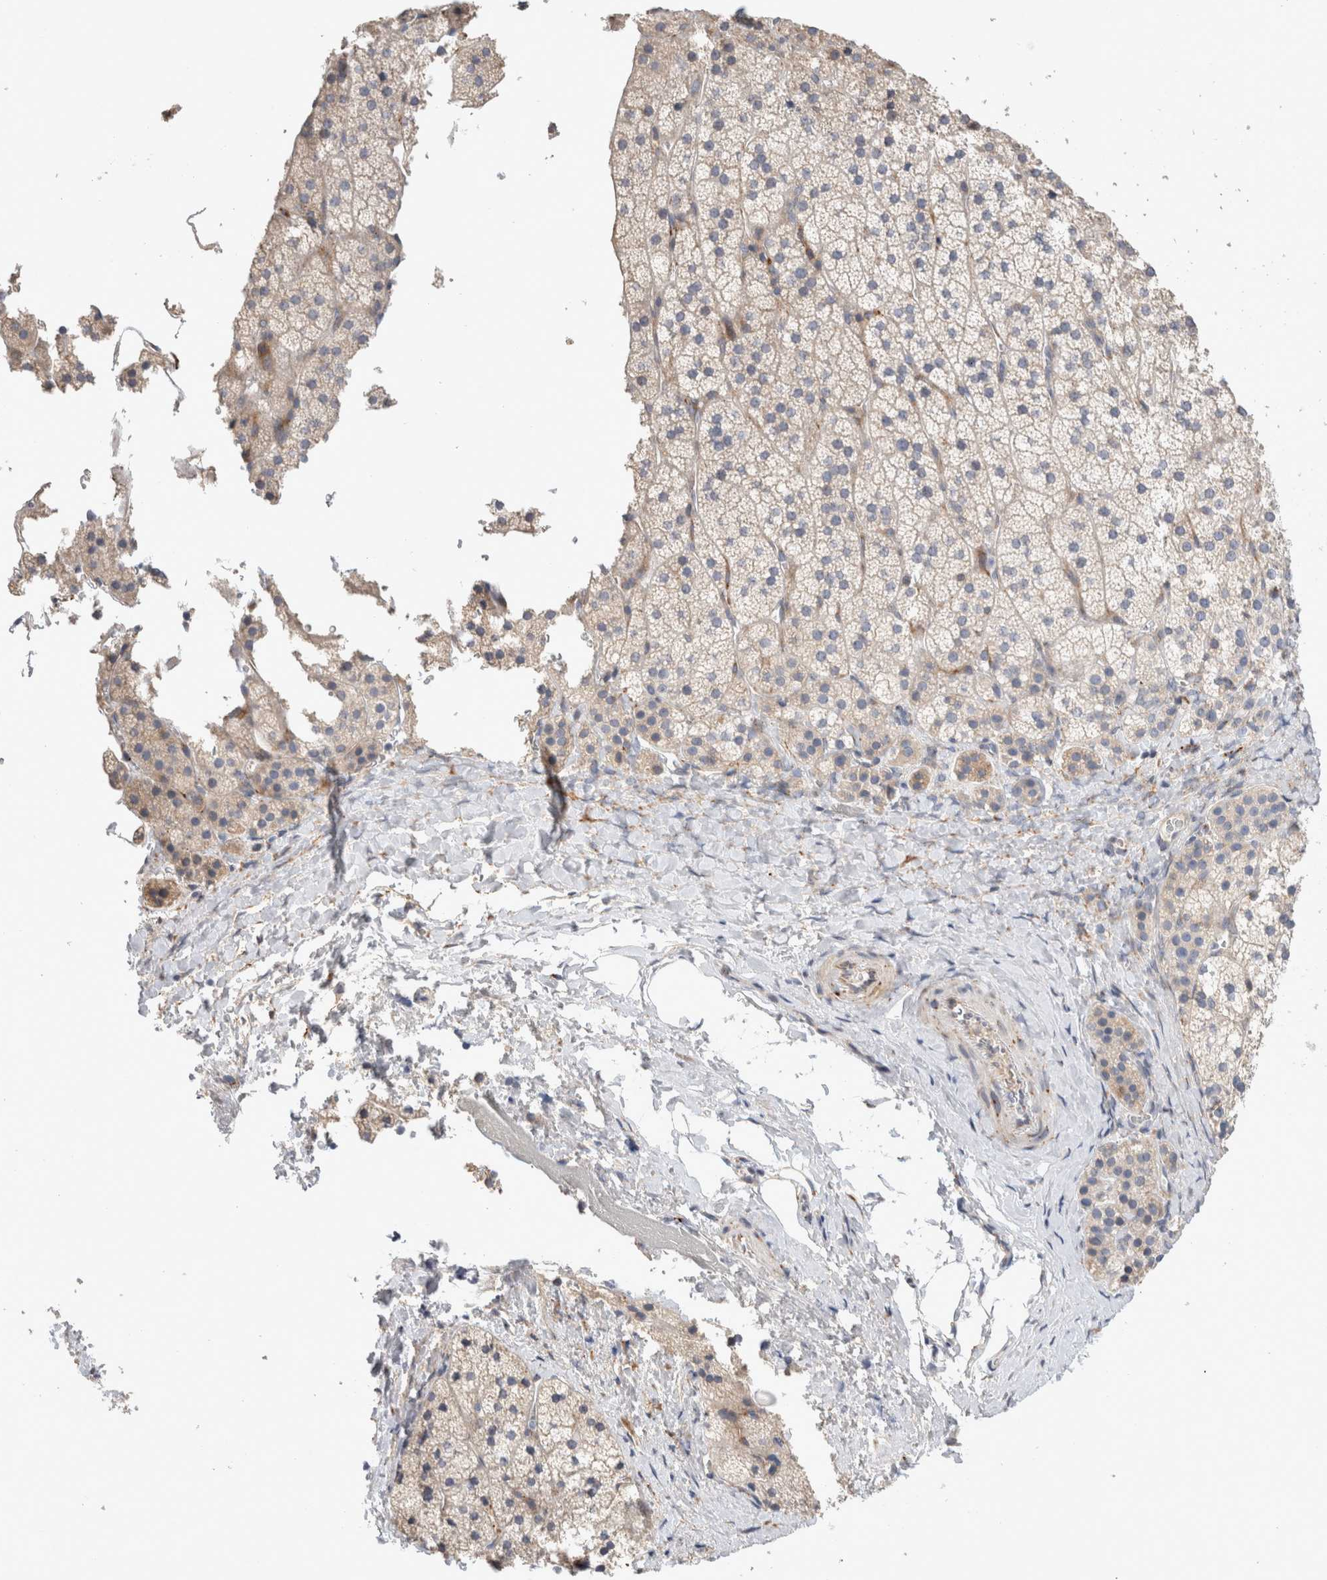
{"staining": {"intensity": "weak", "quantity": "<25%", "location": "cytoplasmic/membranous"}, "tissue": "adrenal gland", "cell_type": "Glandular cells", "image_type": "normal", "snomed": [{"axis": "morphology", "description": "Normal tissue, NOS"}, {"axis": "topography", "description": "Adrenal gland"}], "caption": "Immunohistochemistry photomicrograph of unremarkable adrenal gland stained for a protein (brown), which reveals no positivity in glandular cells.", "gene": "TRMT9B", "patient": {"sex": "female", "age": 44}}